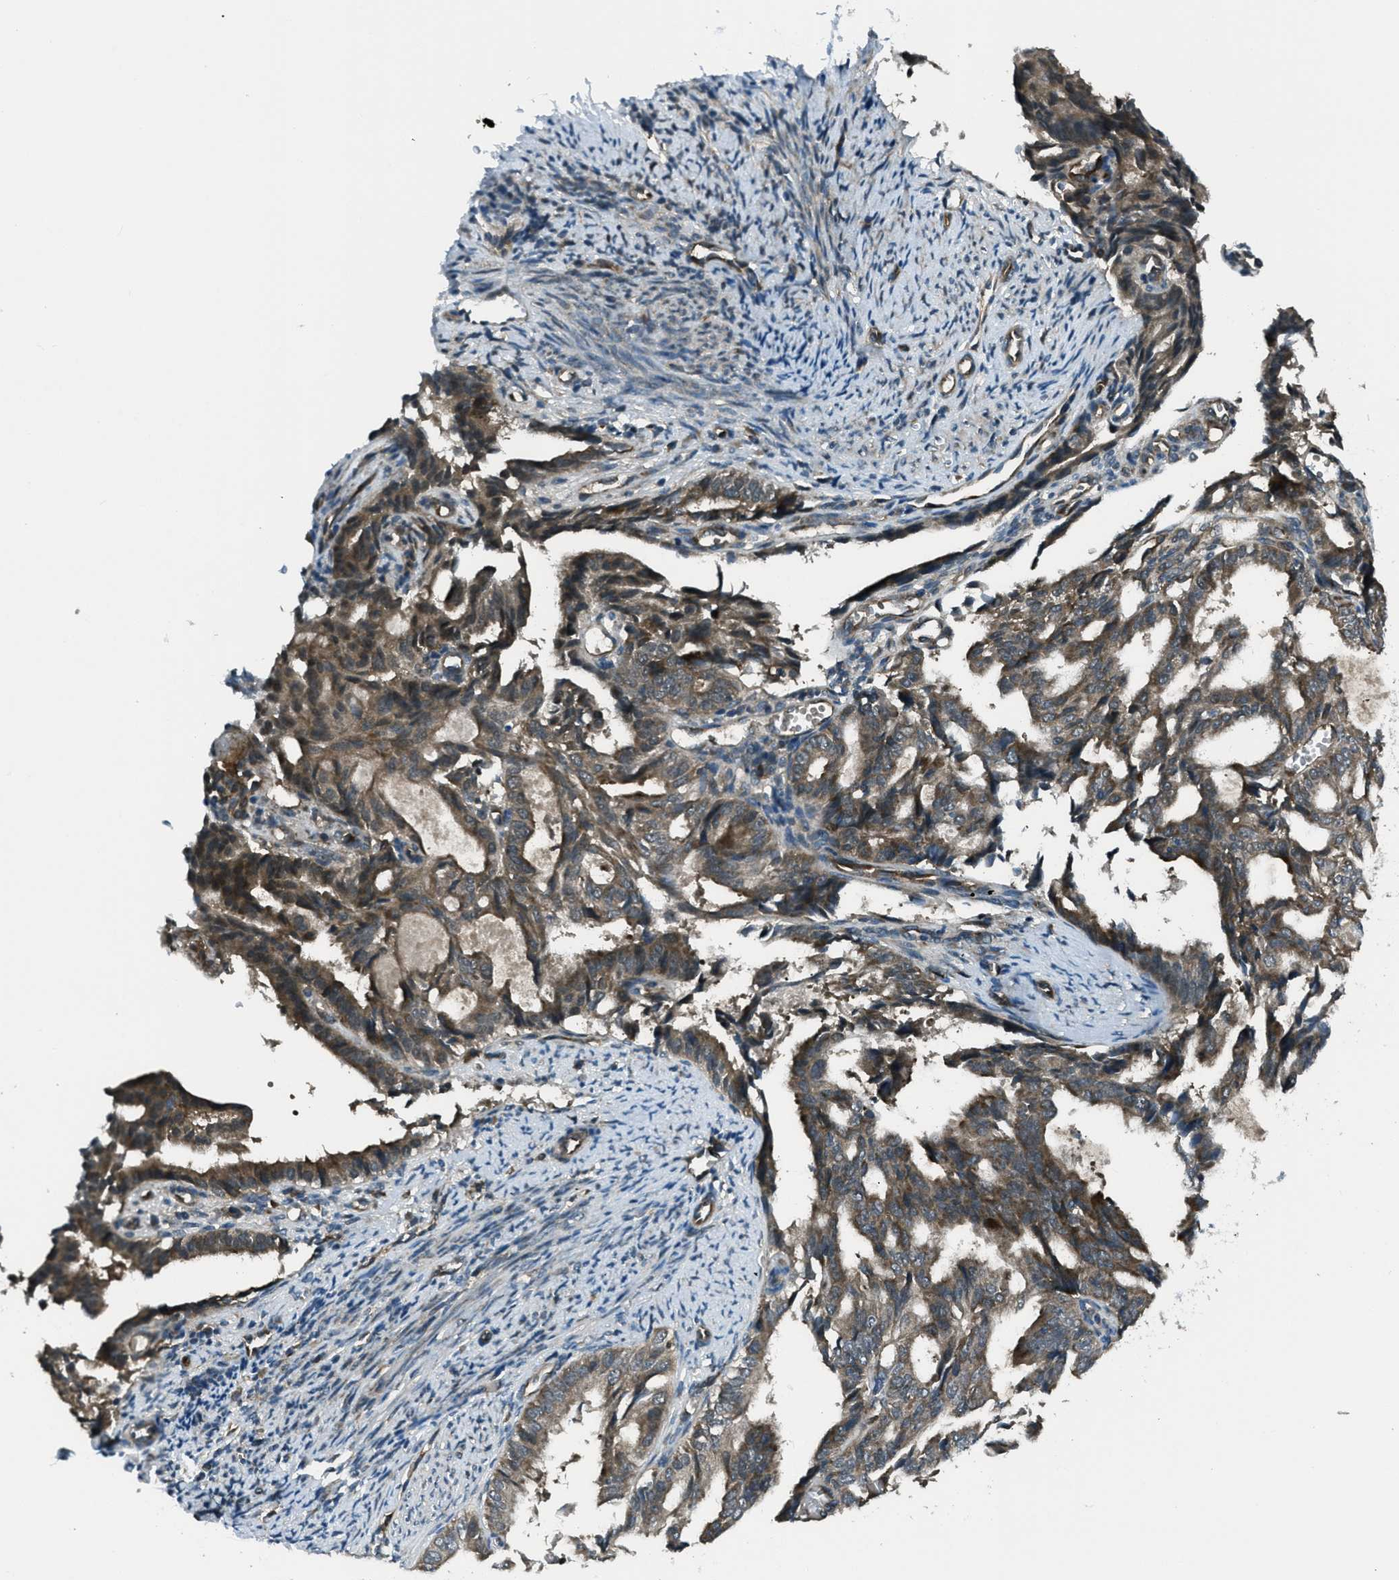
{"staining": {"intensity": "strong", "quantity": "25%-75%", "location": "cytoplasmic/membranous"}, "tissue": "endometrial cancer", "cell_type": "Tumor cells", "image_type": "cancer", "snomed": [{"axis": "morphology", "description": "Adenocarcinoma, NOS"}, {"axis": "topography", "description": "Endometrium"}], "caption": "Immunohistochemical staining of human endometrial adenocarcinoma shows high levels of strong cytoplasmic/membranous positivity in approximately 25%-75% of tumor cells.", "gene": "ASAP2", "patient": {"sex": "female", "age": 58}}